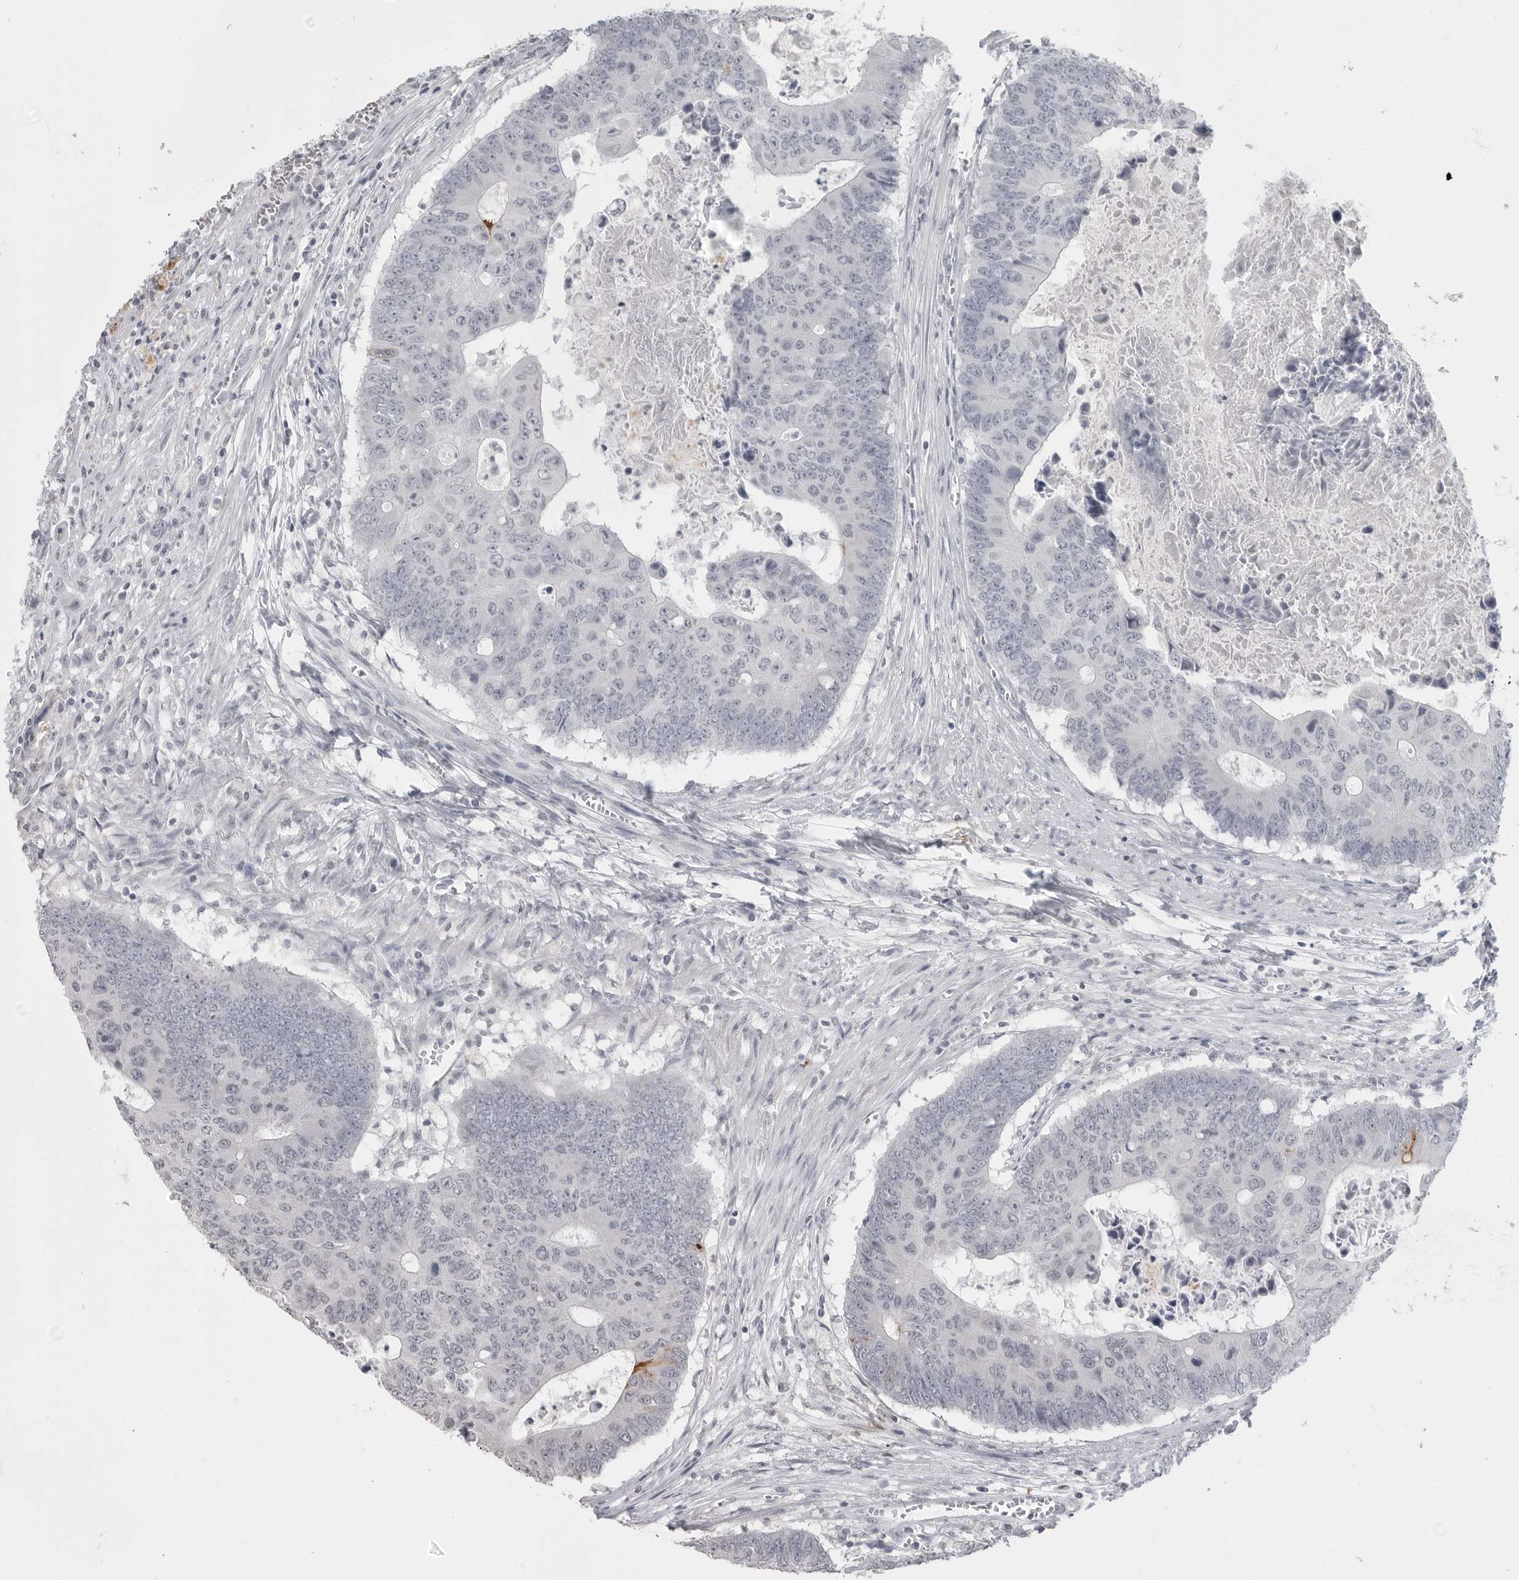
{"staining": {"intensity": "negative", "quantity": "none", "location": "none"}, "tissue": "colorectal cancer", "cell_type": "Tumor cells", "image_type": "cancer", "snomed": [{"axis": "morphology", "description": "Adenocarcinoma, NOS"}, {"axis": "topography", "description": "Colon"}], "caption": "Immunohistochemistry (IHC) of human colorectal cancer exhibits no expression in tumor cells.", "gene": "PRSS1", "patient": {"sex": "male", "age": 87}}